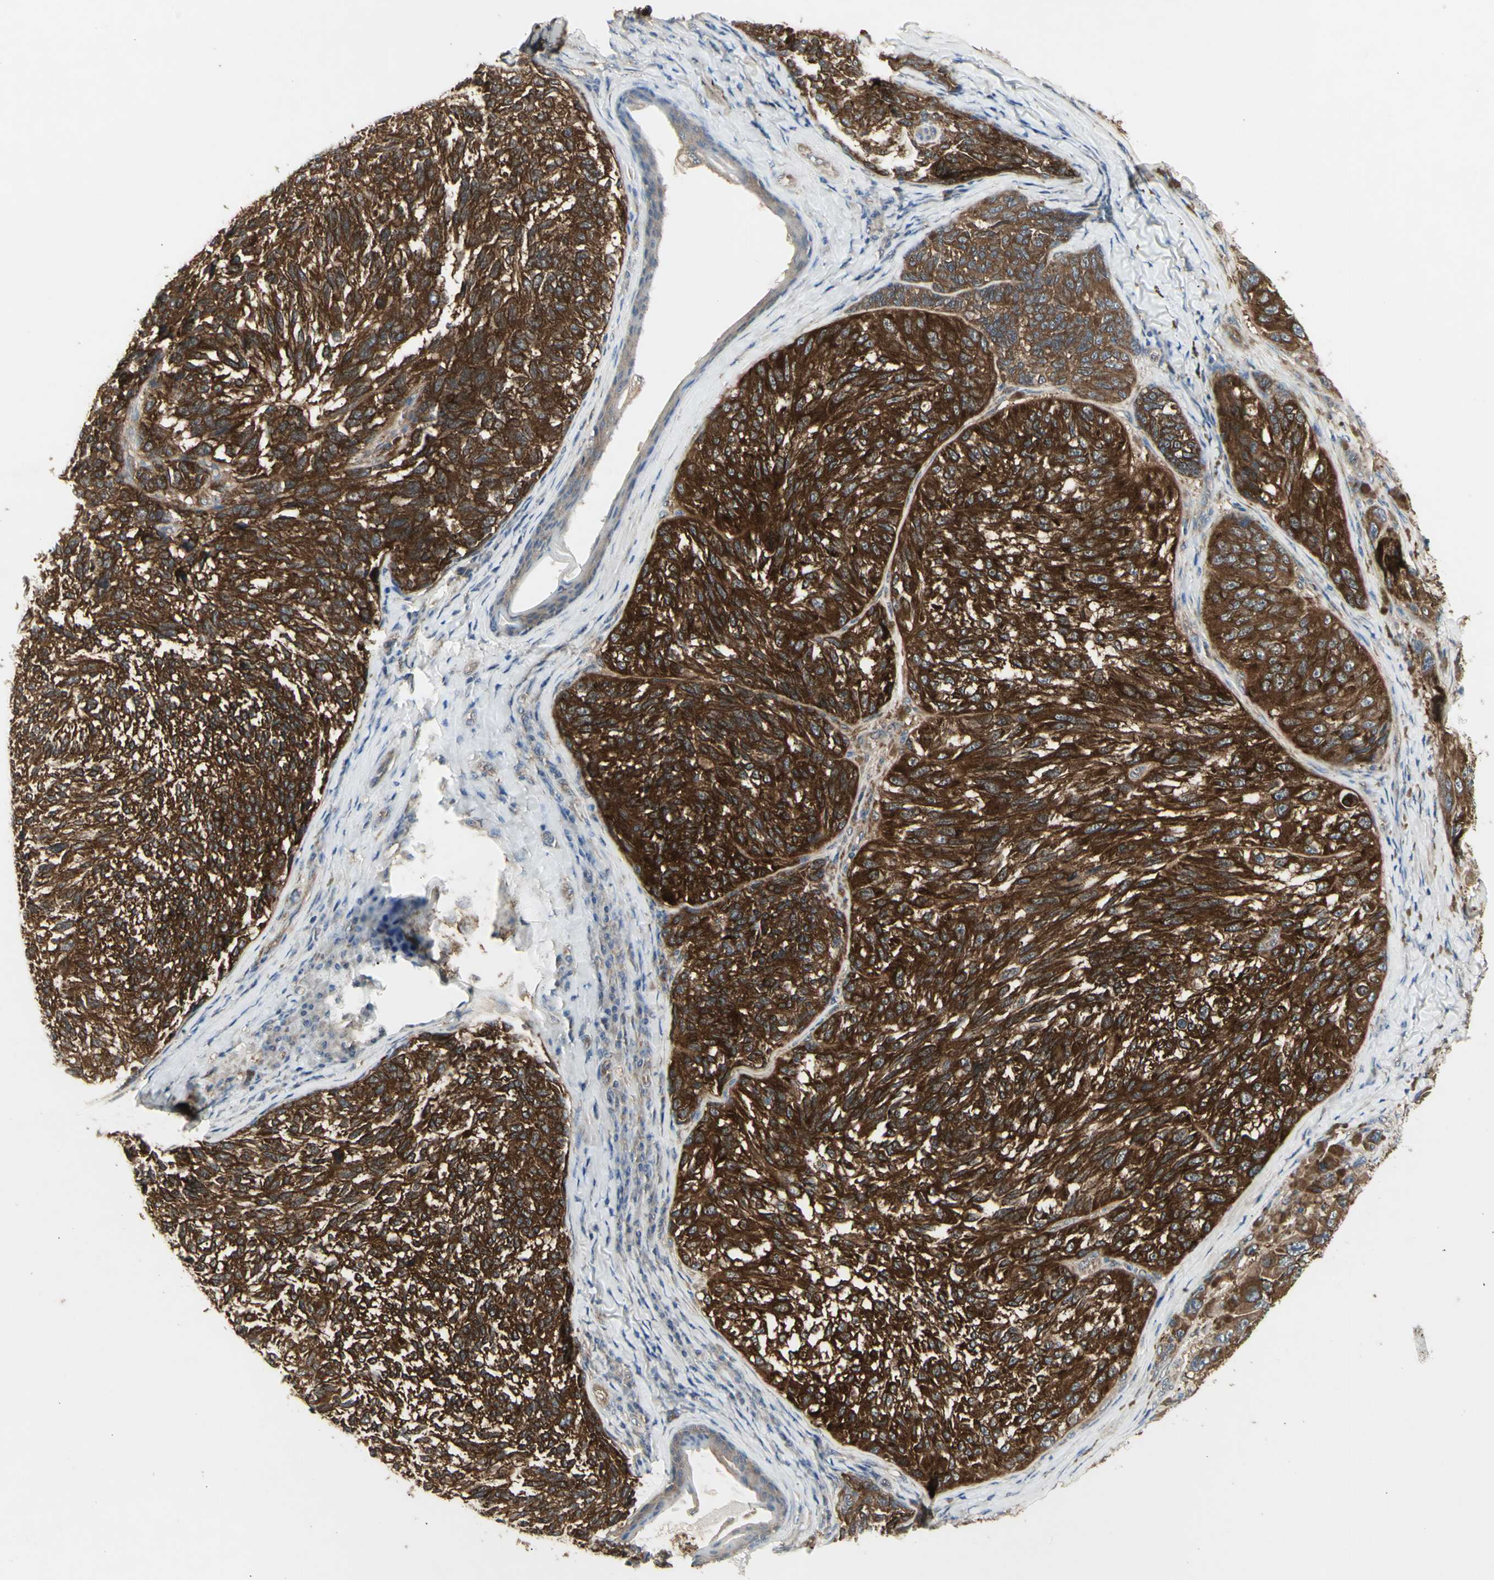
{"staining": {"intensity": "strong", "quantity": ">75%", "location": "cytoplasmic/membranous"}, "tissue": "melanoma", "cell_type": "Tumor cells", "image_type": "cancer", "snomed": [{"axis": "morphology", "description": "Malignant melanoma, NOS"}, {"axis": "topography", "description": "Skin"}], "caption": "Malignant melanoma stained with a brown dye displays strong cytoplasmic/membranous positive positivity in approximately >75% of tumor cells.", "gene": "CHURC1-FNTB", "patient": {"sex": "female", "age": 73}}